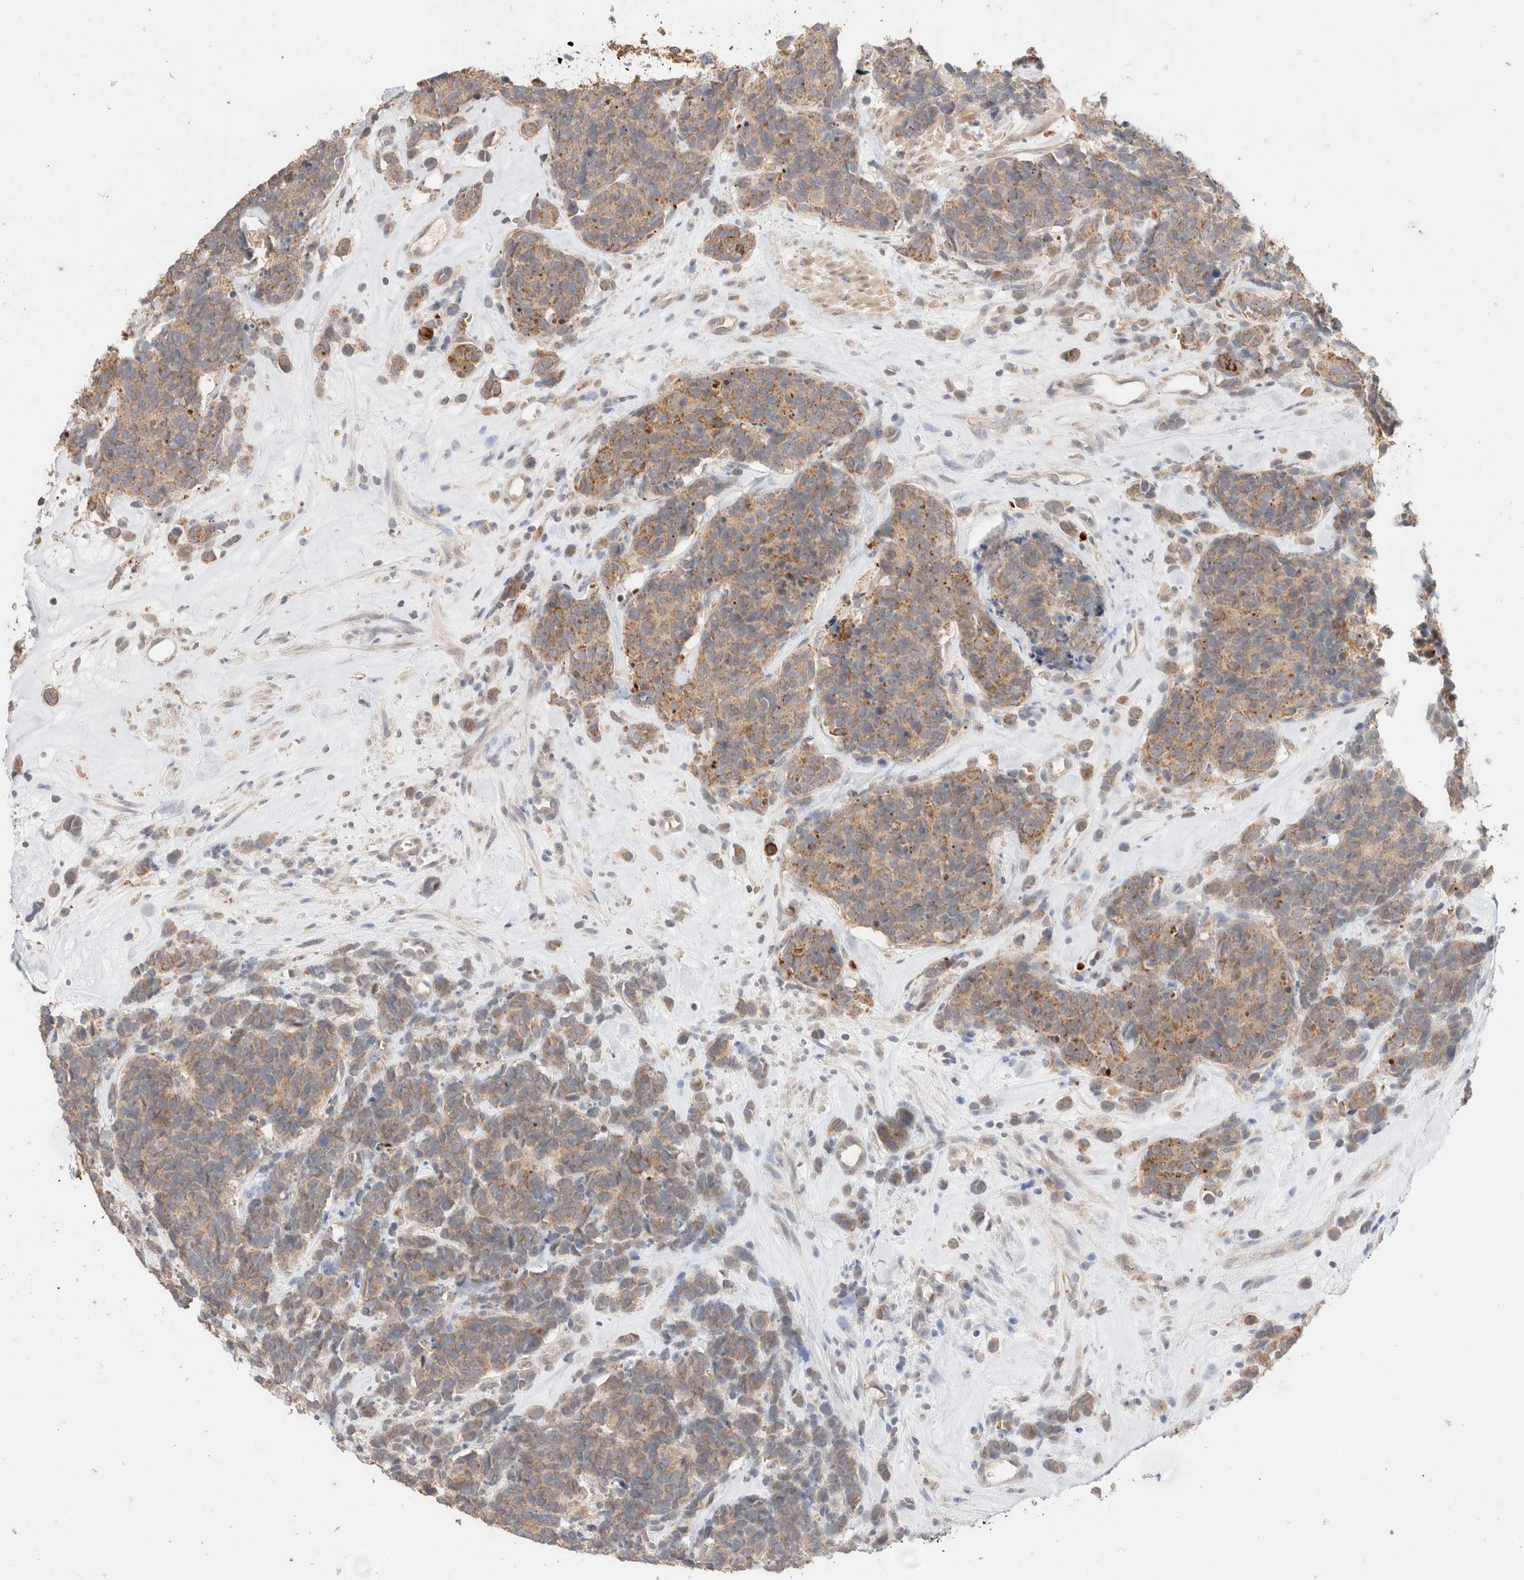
{"staining": {"intensity": "moderate", "quantity": ">75%", "location": "cytoplasmic/membranous"}, "tissue": "carcinoid", "cell_type": "Tumor cells", "image_type": "cancer", "snomed": [{"axis": "morphology", "description": "Carcinoma, NOS"}, {"axis": "morphology", "description": "Carcinoid, malignant, NOS"}, {"axis": "topography", "description": "Urinary bladder"}], "caption": "There is medium levels of moderate cytoplasmic/membranous expression in tumor cells of carcinoid, as demonstrated by immunohistochemical staining (brown color).", "gene": "TRIM41", "patient": {"sex": "male", "age": 57}}